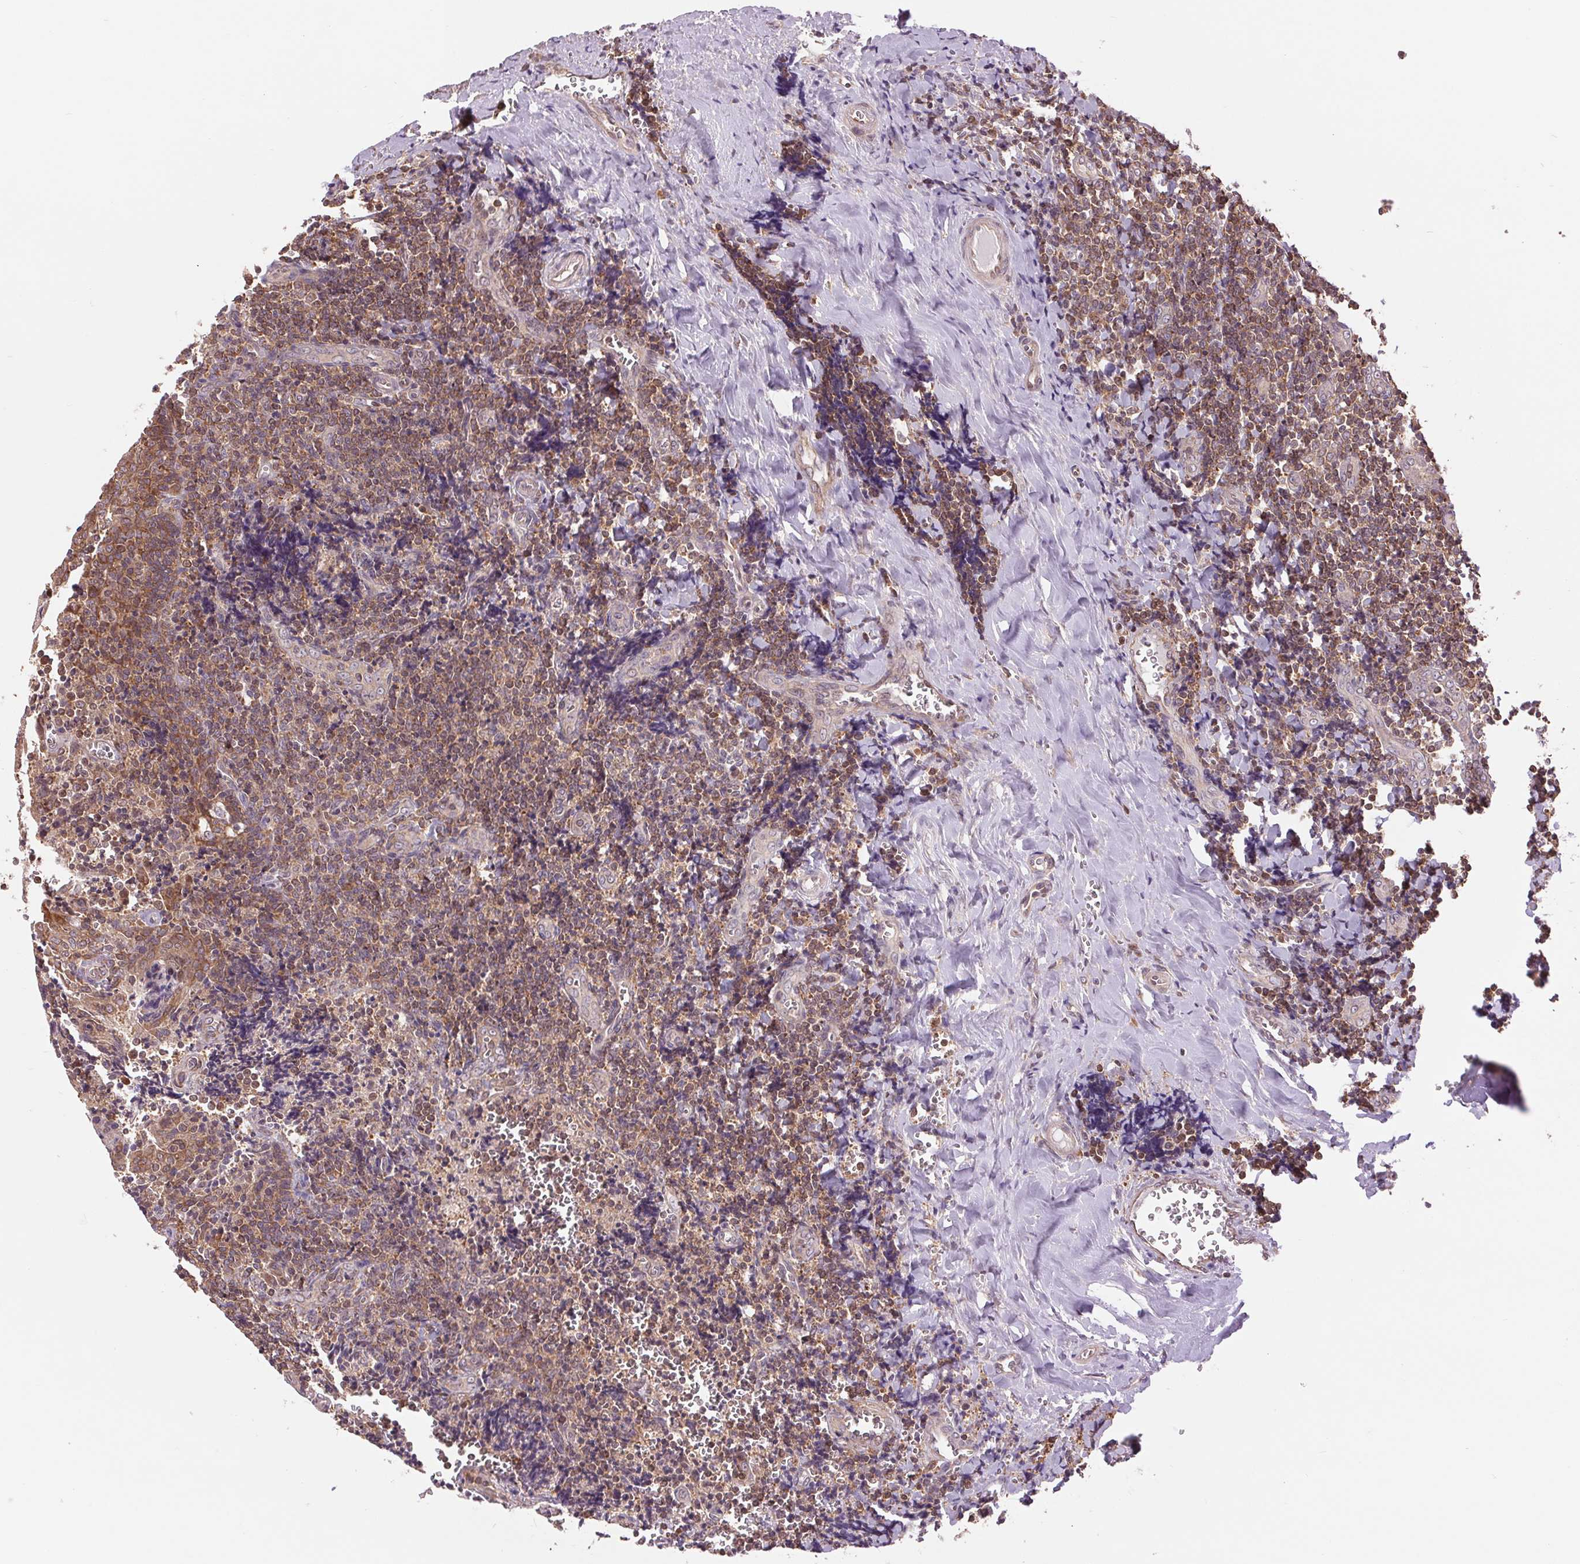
{"staining": {"intensity": "weak", "quantity": "25%-75%", "location": "cytoplasmic/membranous,nuclear"}, "tissue": "tonsil", "cell_type": "Germinal center cells", "image_type": "normal", "snomed": [{"axis": "morphology", "description": "Normal tissue, NOS"}, {"axis": "morphology", "description": "Inflammation, NOS"}, {"axis": "topography", "description": "Tonsil"}], "caption": "Brown immunohistochemical staining in benign tonsil shows weak cytoplasmic/membranous,nuclear expression in about 25%-75% of germinal center cells. The protein is shown in brown color, while the nuclei are stained blue.", "gene": "BTF3L4", "patient": {"sex": "female", "age": 31}}